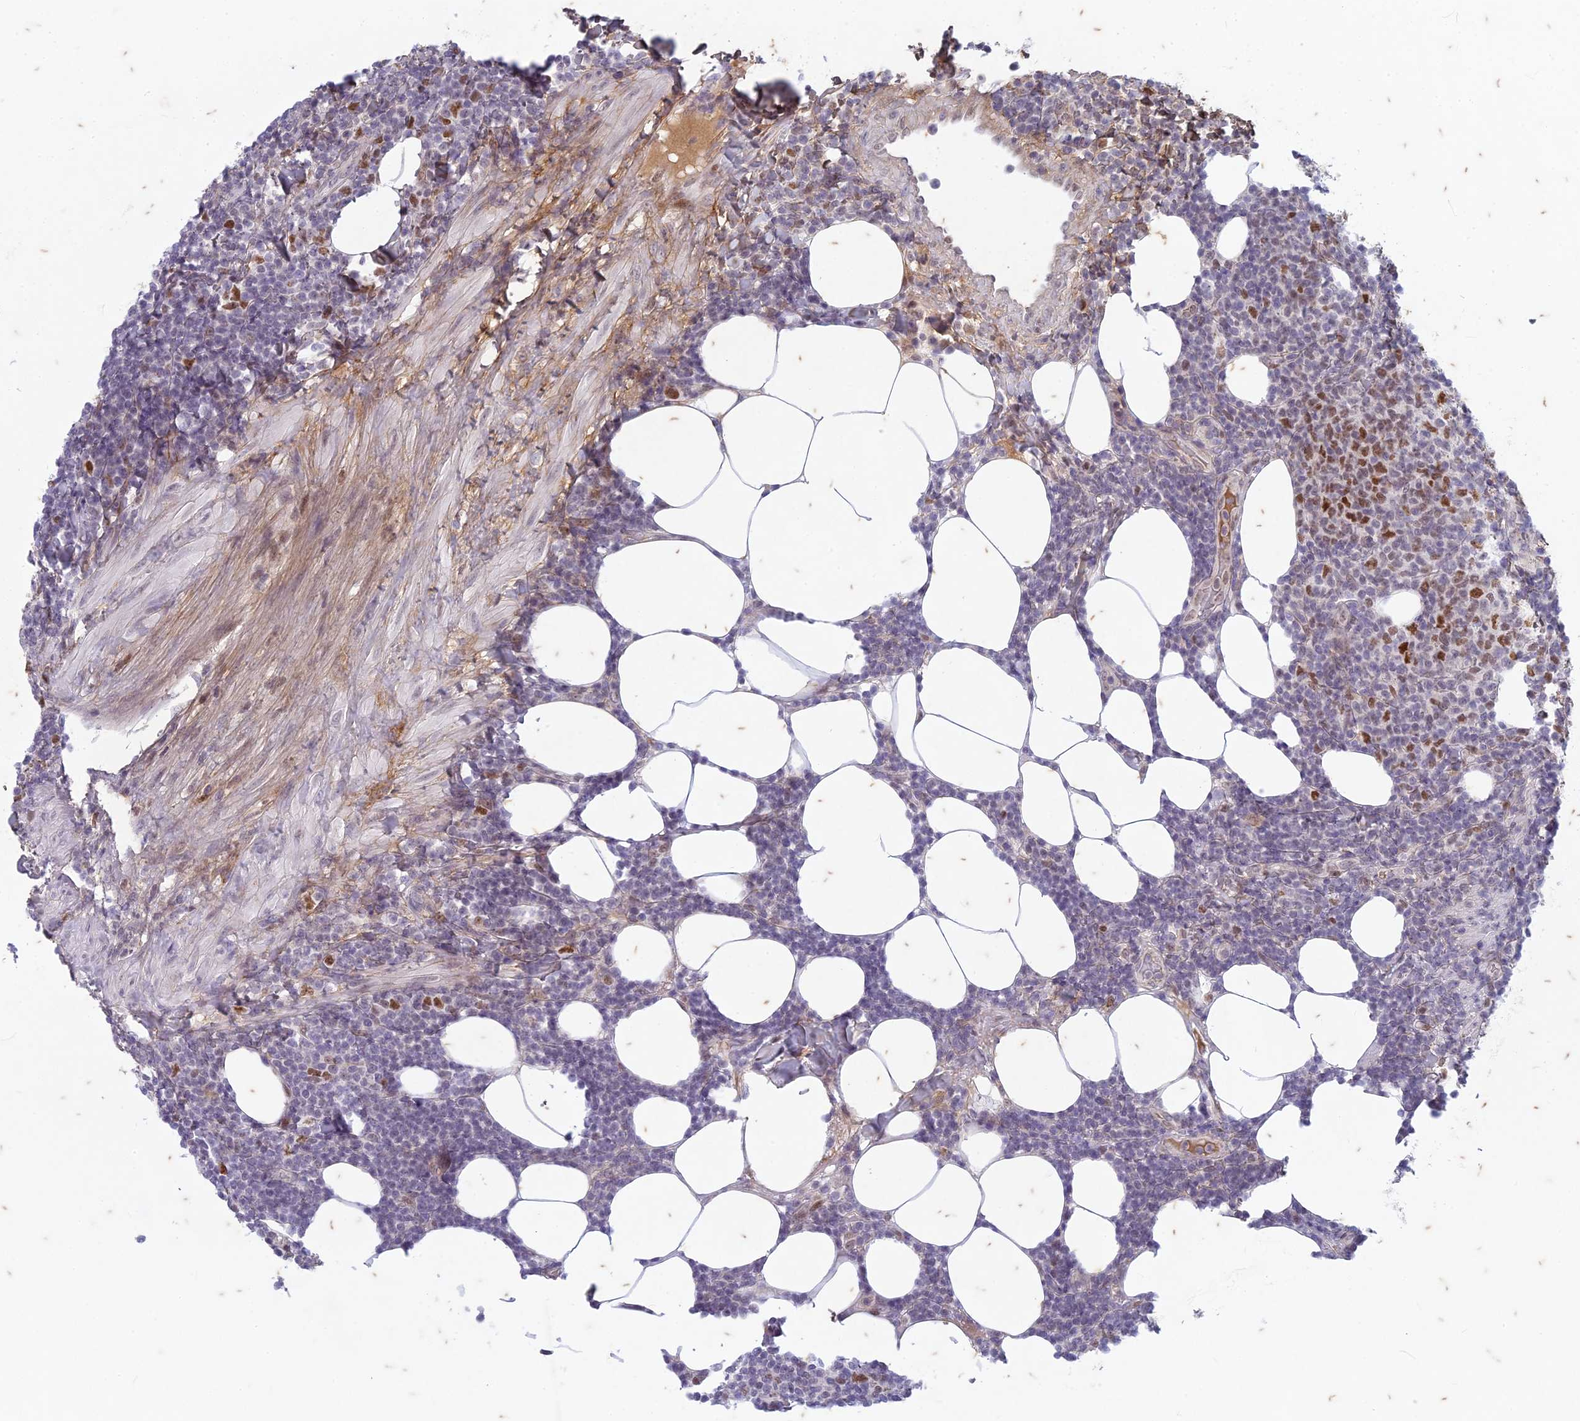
{"staining": {"intensity": "moderate", "quantity": "<25%", "location": "nuclear"}, "tissue": "lymphoma", "cell_type": "Tumor cells", "image_type": "cancer", "snomed": [{"axis": "morphology", "description": "Malignant lymphoma, non-Hodgkin's type, Low grade"}, {"axis": "topography", "description": "Lymph node"}], "caption": "An immunohistochemistry micrograph of neoplastic tissue is shown. Protein staining in brown highlights moderate nuclear positivity in malignant lymphoma, non-Hodgkin's type (low-grade) within tumor cells.", "gene": "PABPN1L", "patient": {"sex": "male", "age": 66}}